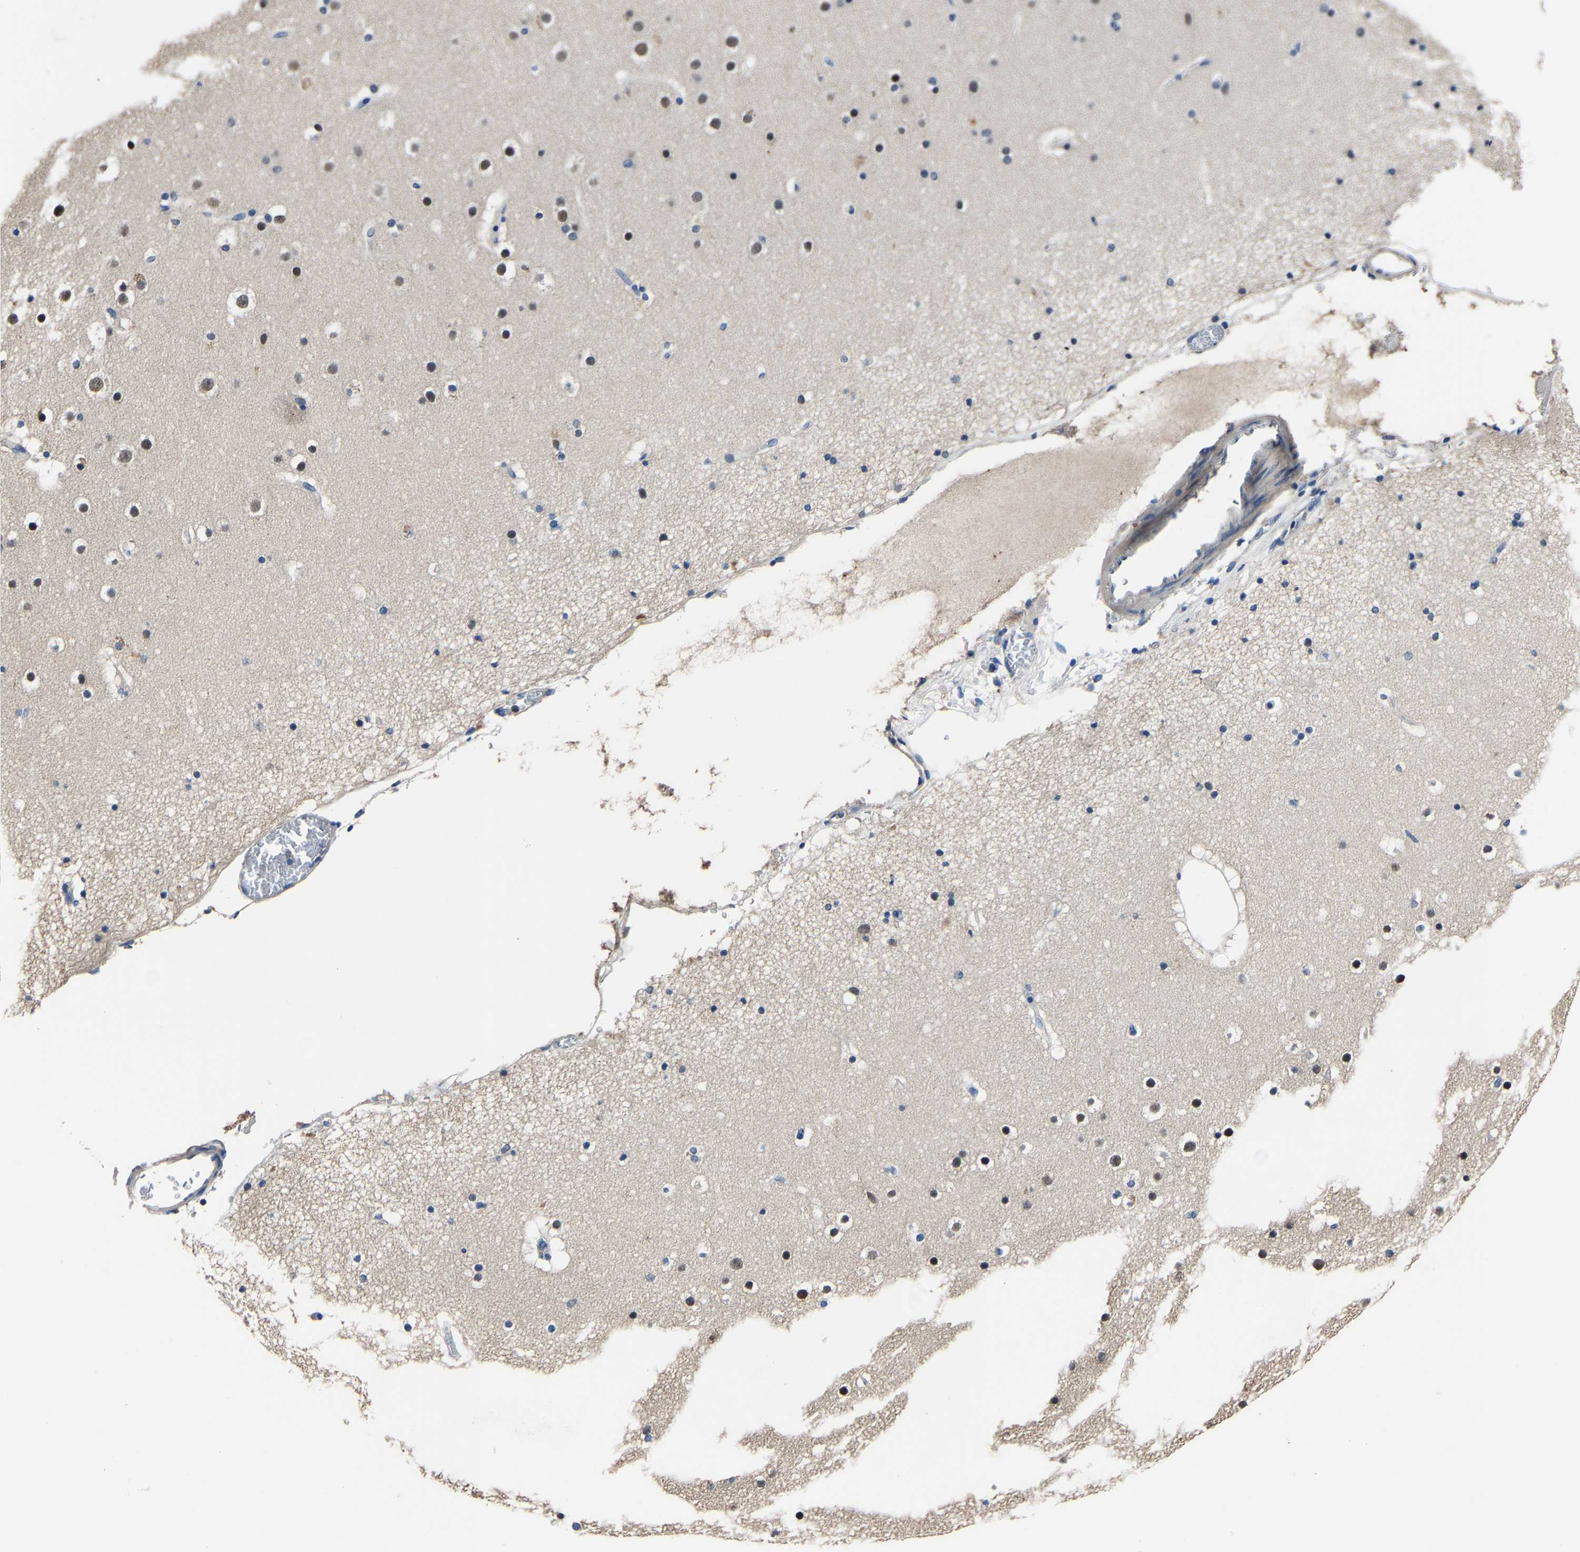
{"staining": {"intensity": "weak", "quantity": ">75%", "location": "cytoplasmic/membranous"}, "tissue": "cerebral cortex", "cell_type": "Endothelial cells", "image_type": "normal", "snomed": [{"axis": "morphology", "description": "Normal tissue, NOS"}, {"axis": "topography", "description": "Cerebral cortex"}], "caption": "A low amount of weak cytoplasmic/membranous staining is present in about >75% of endothelial cells in normal cerebral cortex. (Brightfield microscopy of DAB IHC at high magnification).", "gene": "STRBP", "patient": {"sex": "male", "age": 57}}